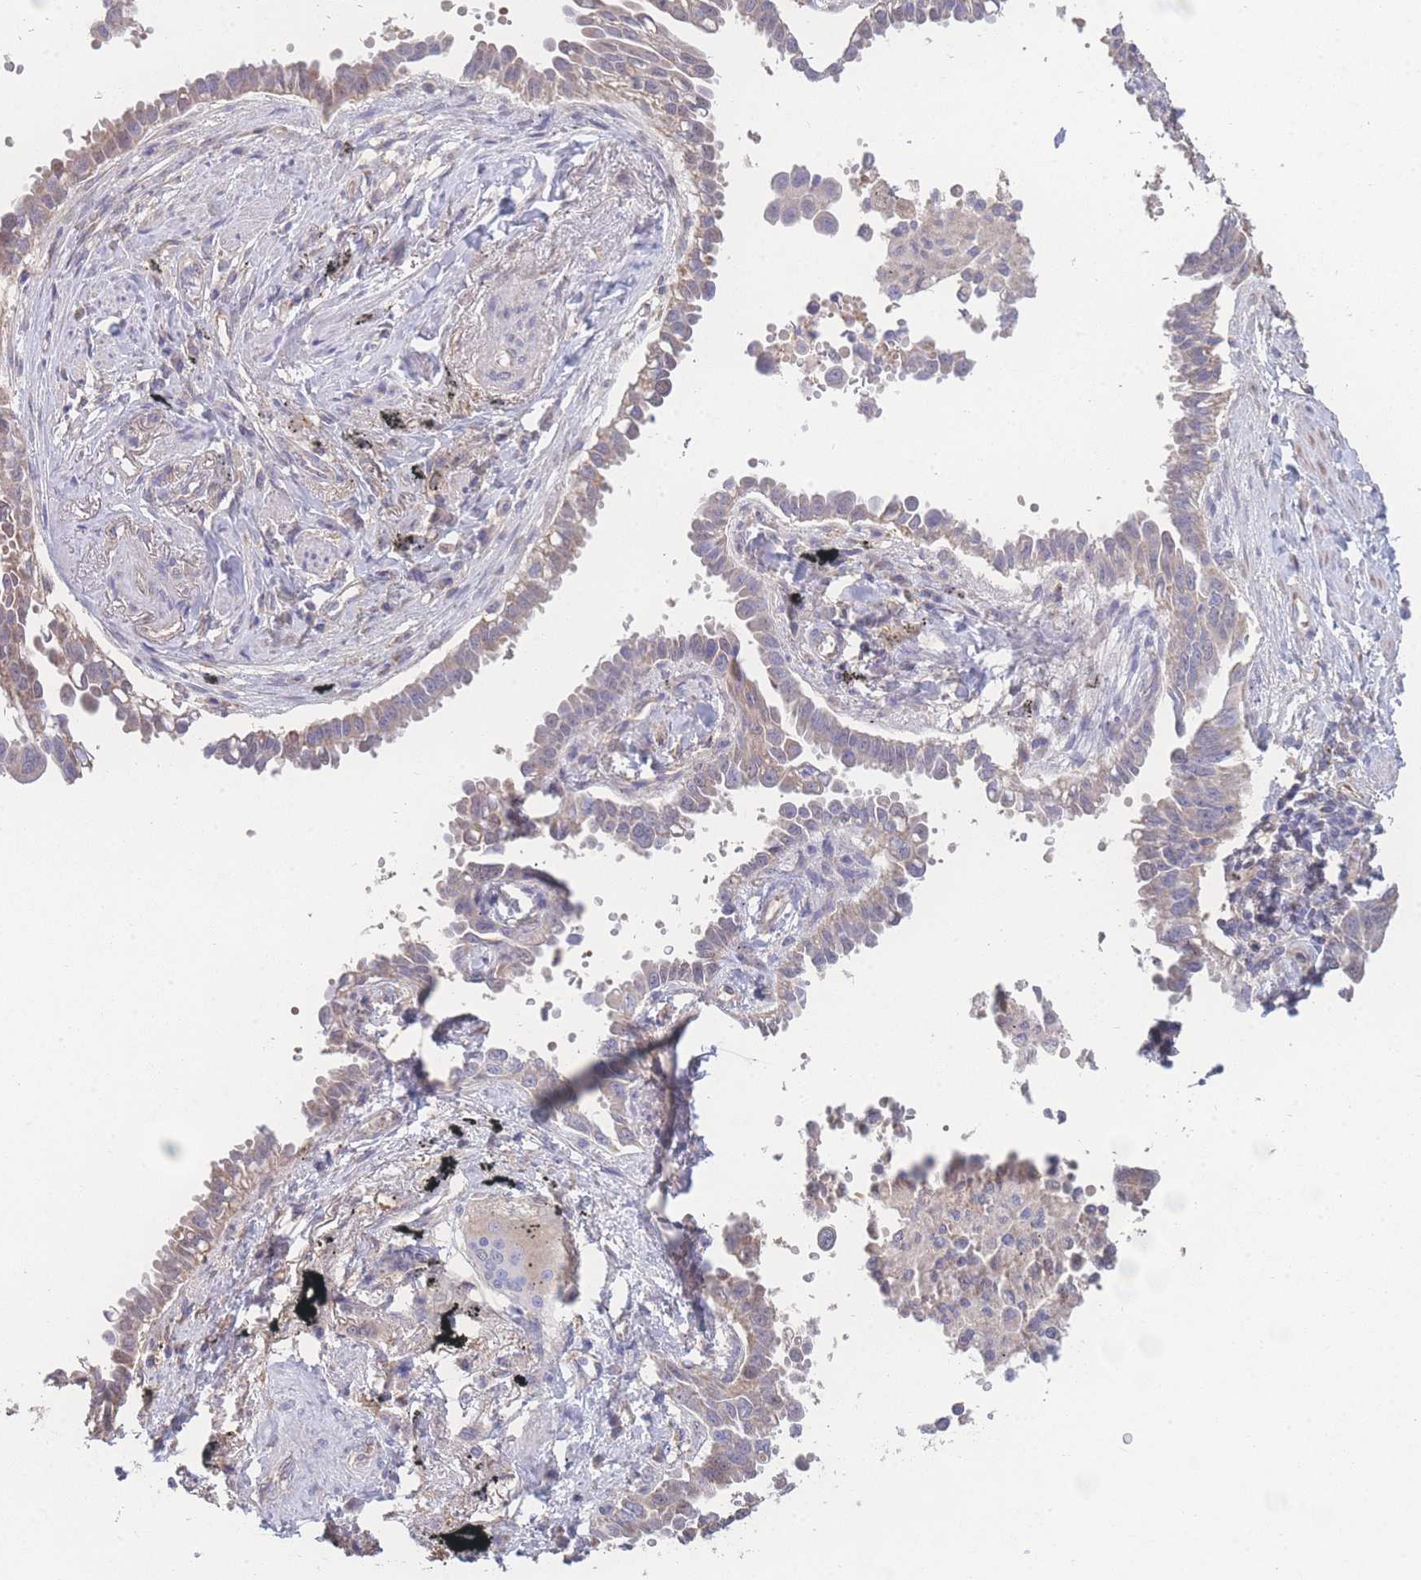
{"staining": {"intensity": "weak", "quantity": ">75%", "location": "cytoplasmic/membranous"}, "tissue": "lung cancer", "cell_type": "Tumor cells", "image_type": "cancer", "snomed": [{"axis": "morphology", "description": "Adenocarcinoma, NOS"}, {"axis": "topography", "description": "Lung"}], "caption": "A brown stain highlights weak cytoplasmic/membranous positivity of a protein in human lung cancer tumor cells. (Stains: DAB (3,3'-diaminobenzidine) in brown, nuclei in blue, Microscopy: brightfield microscopy at high magnification).", "gene": "GIPR", "patient": {"sex": "male", "age": 67}}